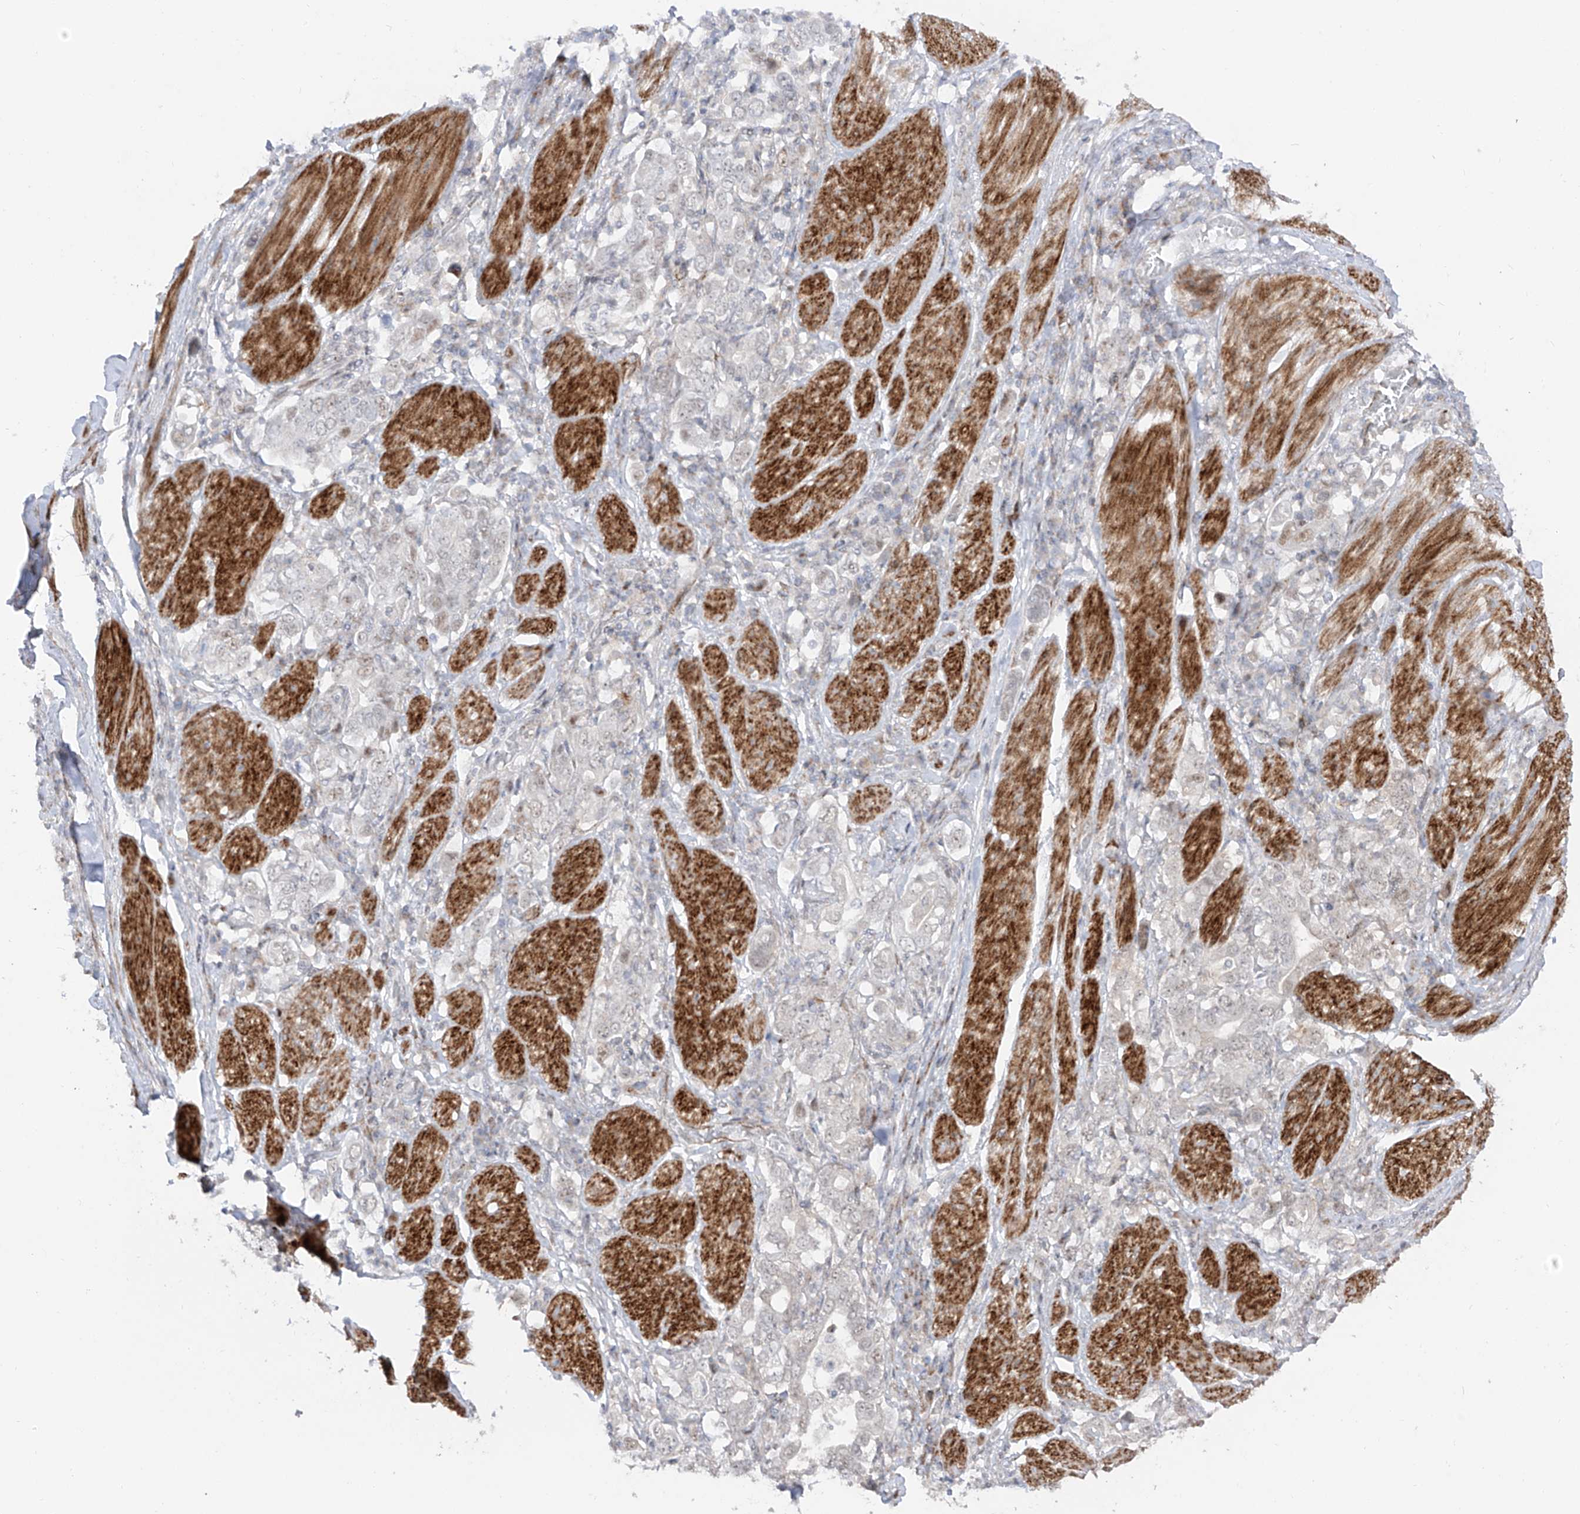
{"staining": {"intensity": "negative", "quantity": "none", "location": "none"}, "tissue": "stomach cancer", "cell_type": "Tumor cells", "image_type": "cancer", "snomed": [{"axis": "morphology", "description": "Adenocarcinoma, NOS"}, {"axis": "topography", "description": "Stomach, upper"}], "caption": "Immunohistochemistry (IHC) micrograph of human adenocarcinoma (stomach) stained for a protein (brown), which reveals no positivity in tumor cells. (Brightfield microscopy of DAB immunohistochemistry (IHC) at high magnification).", "gene": "ZNF180", "patient": {"sex": "male", "age": 62}}